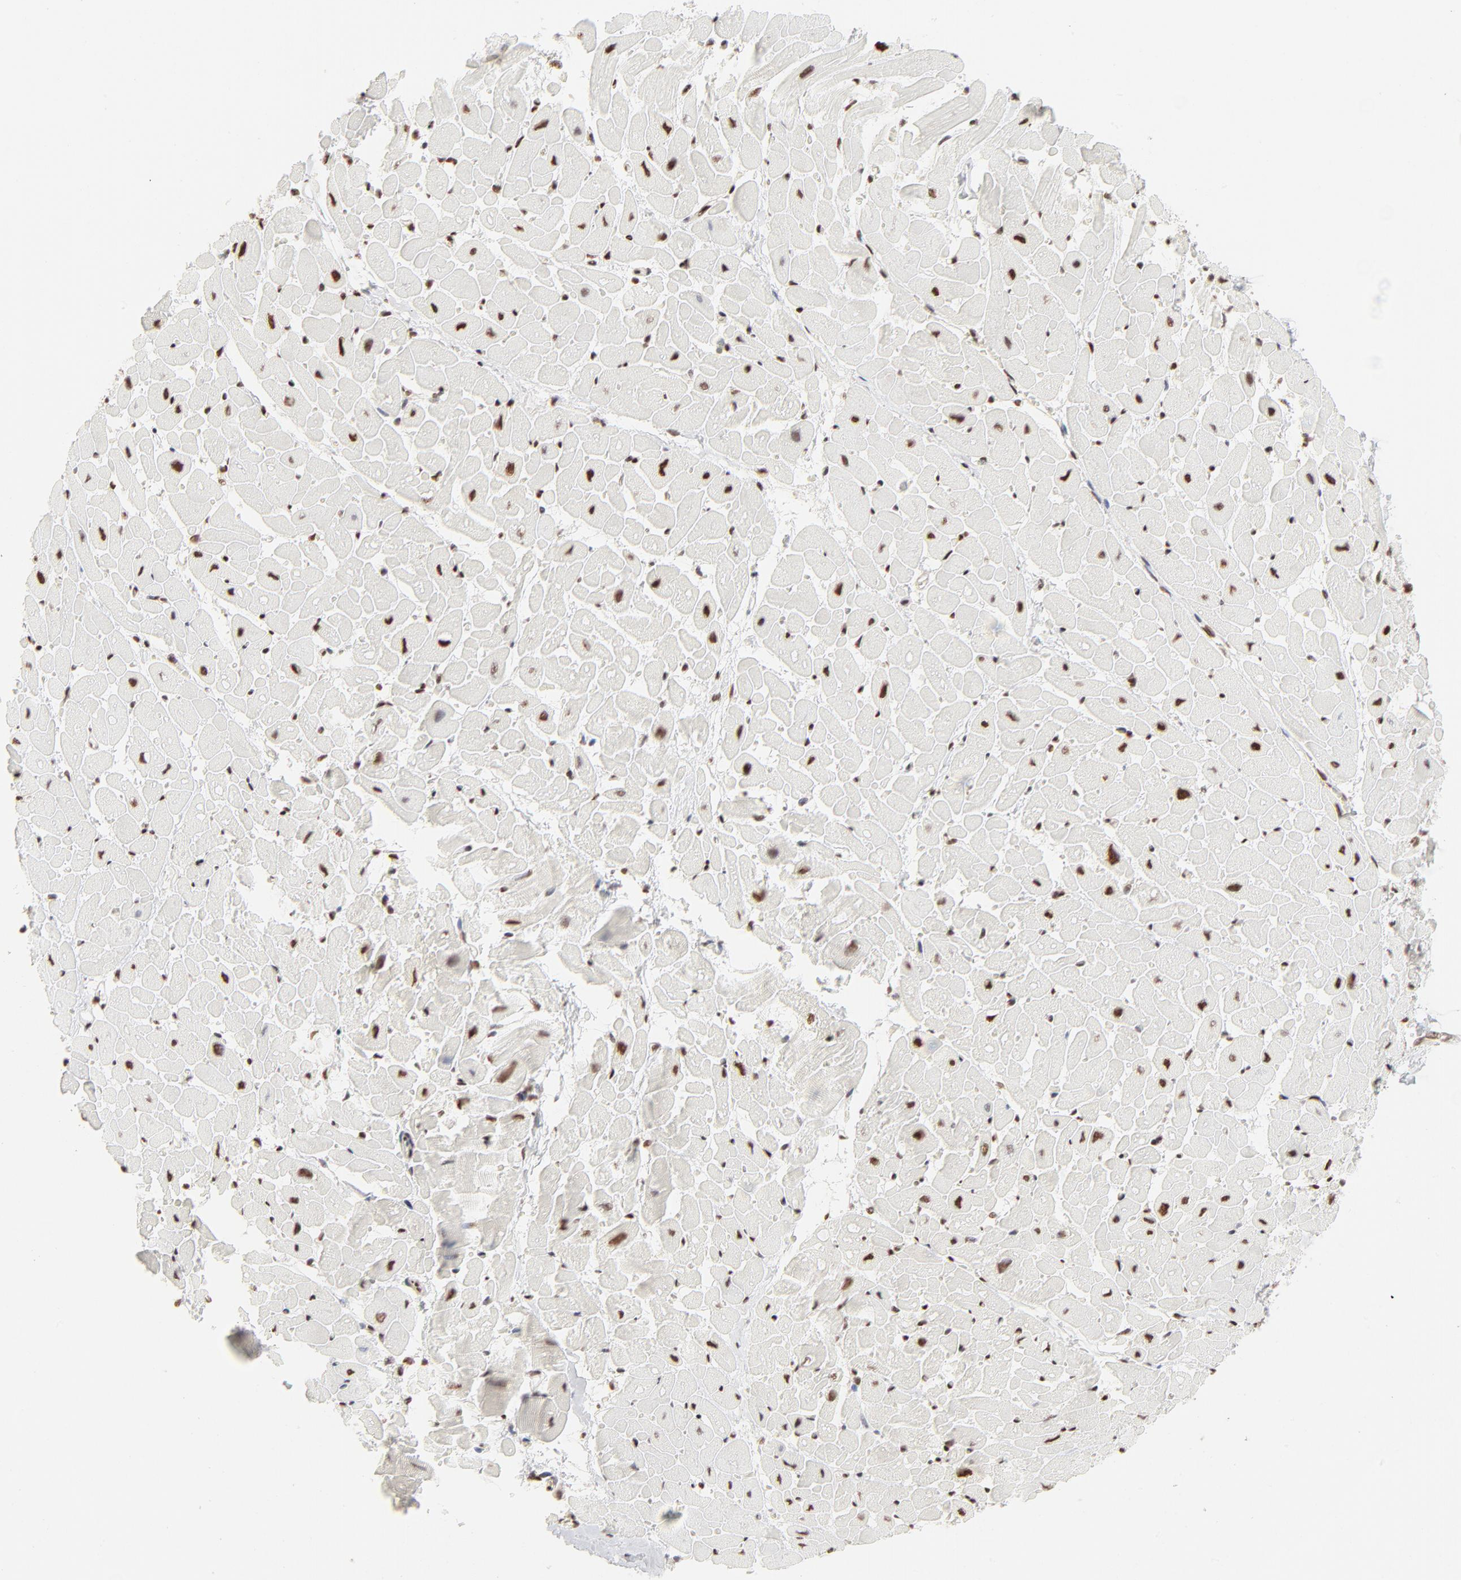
{"staining": {"intensity": "strong", "quantity": ">75%", "location": "nuclear"}, "tissue": "heart muscle", "cell_type": "Cardiomyocytes", "image_type": "normal", "snomed": [{"axis": "morphology", "description": "Normal tissue, NOS"}, {"axis": "topography", "description": "Heart"}], "caption": "DAB immunohistochemical staining of unremarkable human heart muscle displays strong nuclear protein staining in about >75% of cardiomyocytes.", "gene": "TARDBP", "patient": {"sex": "male", "age": 45}}